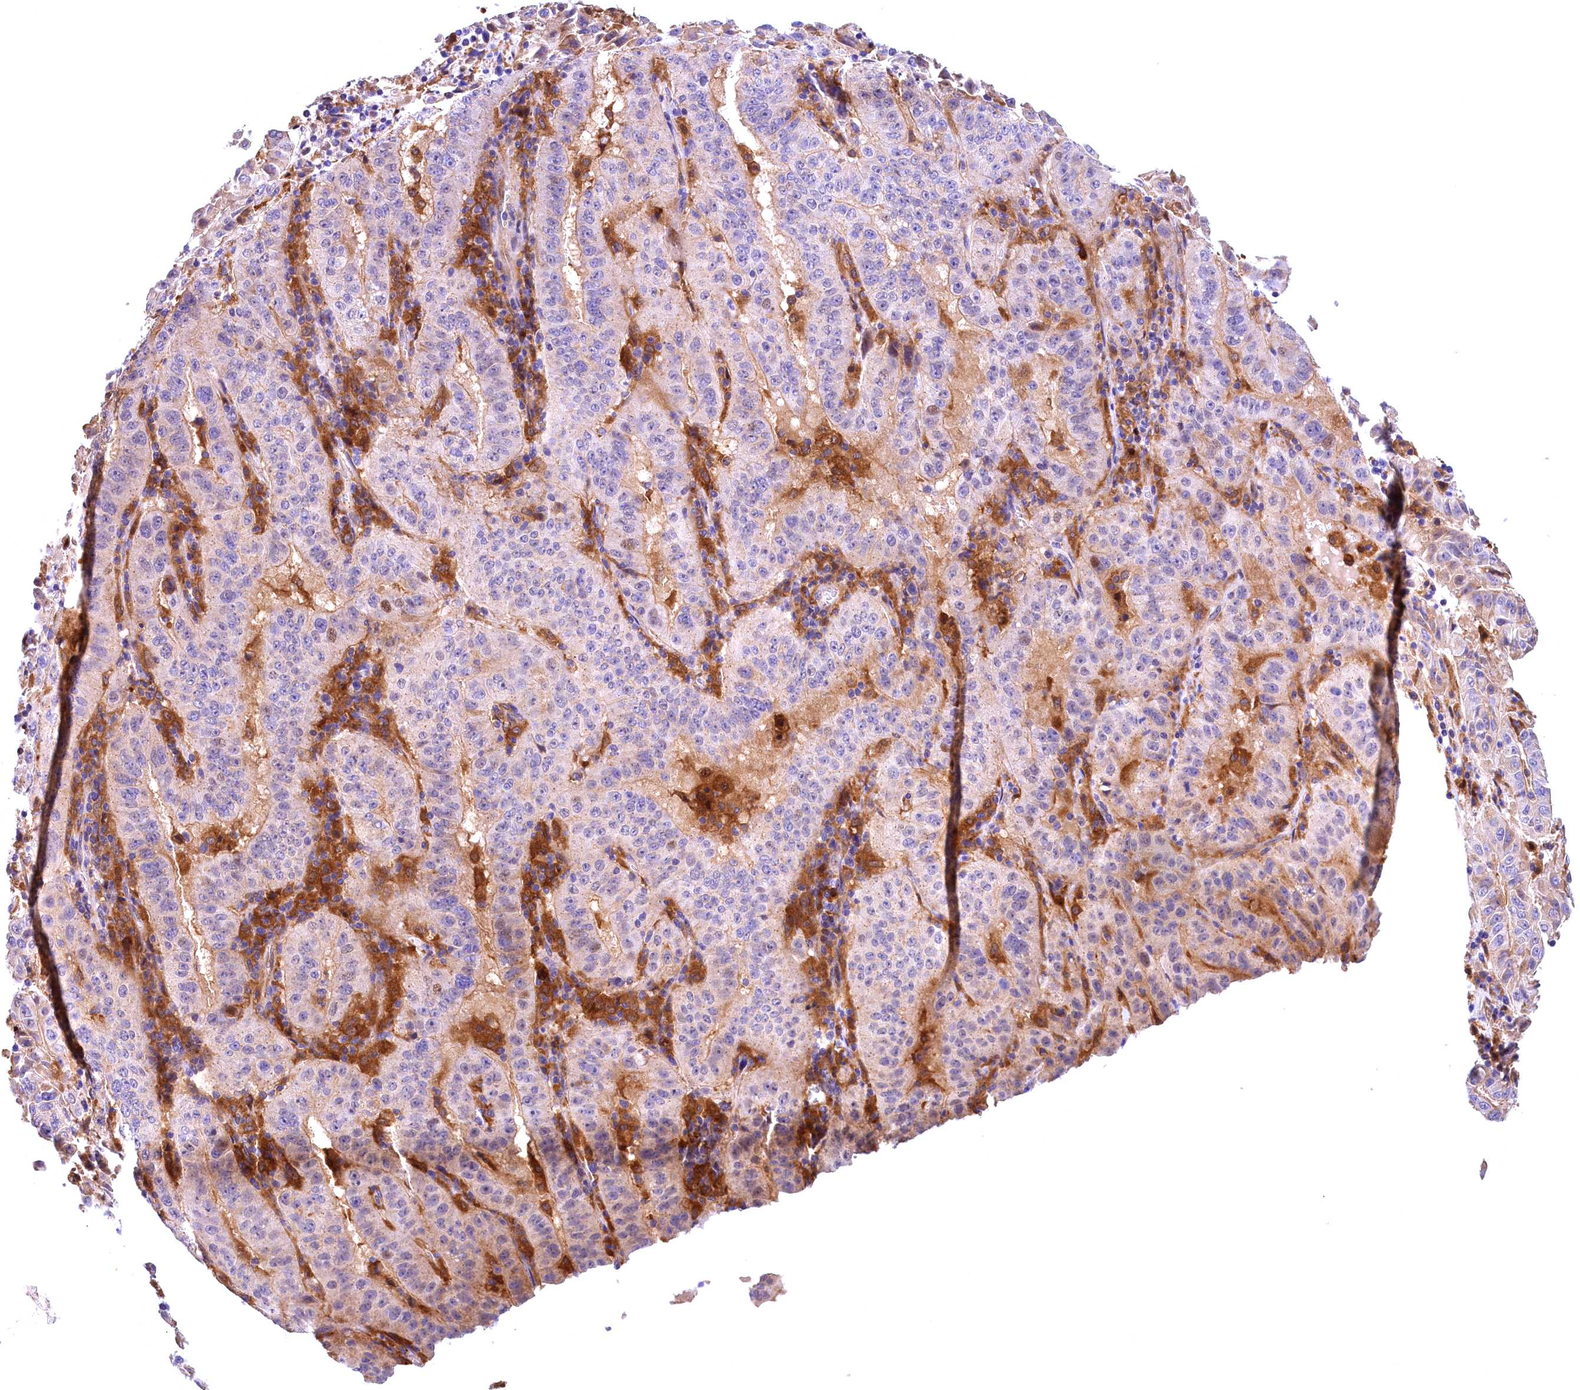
{"staining": {"intensity": "negative", "quantity": "none", "location": "none"}, "tissue": "pancreatic cancer", "cell_type": "Tumor cells", "image_type": "cancer", "snomed": [{"axis": "morphology", "description": "Adenocarcinoma, NOS"}, {"axis": "topography", "description": "Pancreas"}], "caption": "The histopathology image shows no staining of tumor cells in pancreatic cancer (adenocarcinoma).", "gene": "NAIP", "patient": {"sex": "male", "age": 63}}